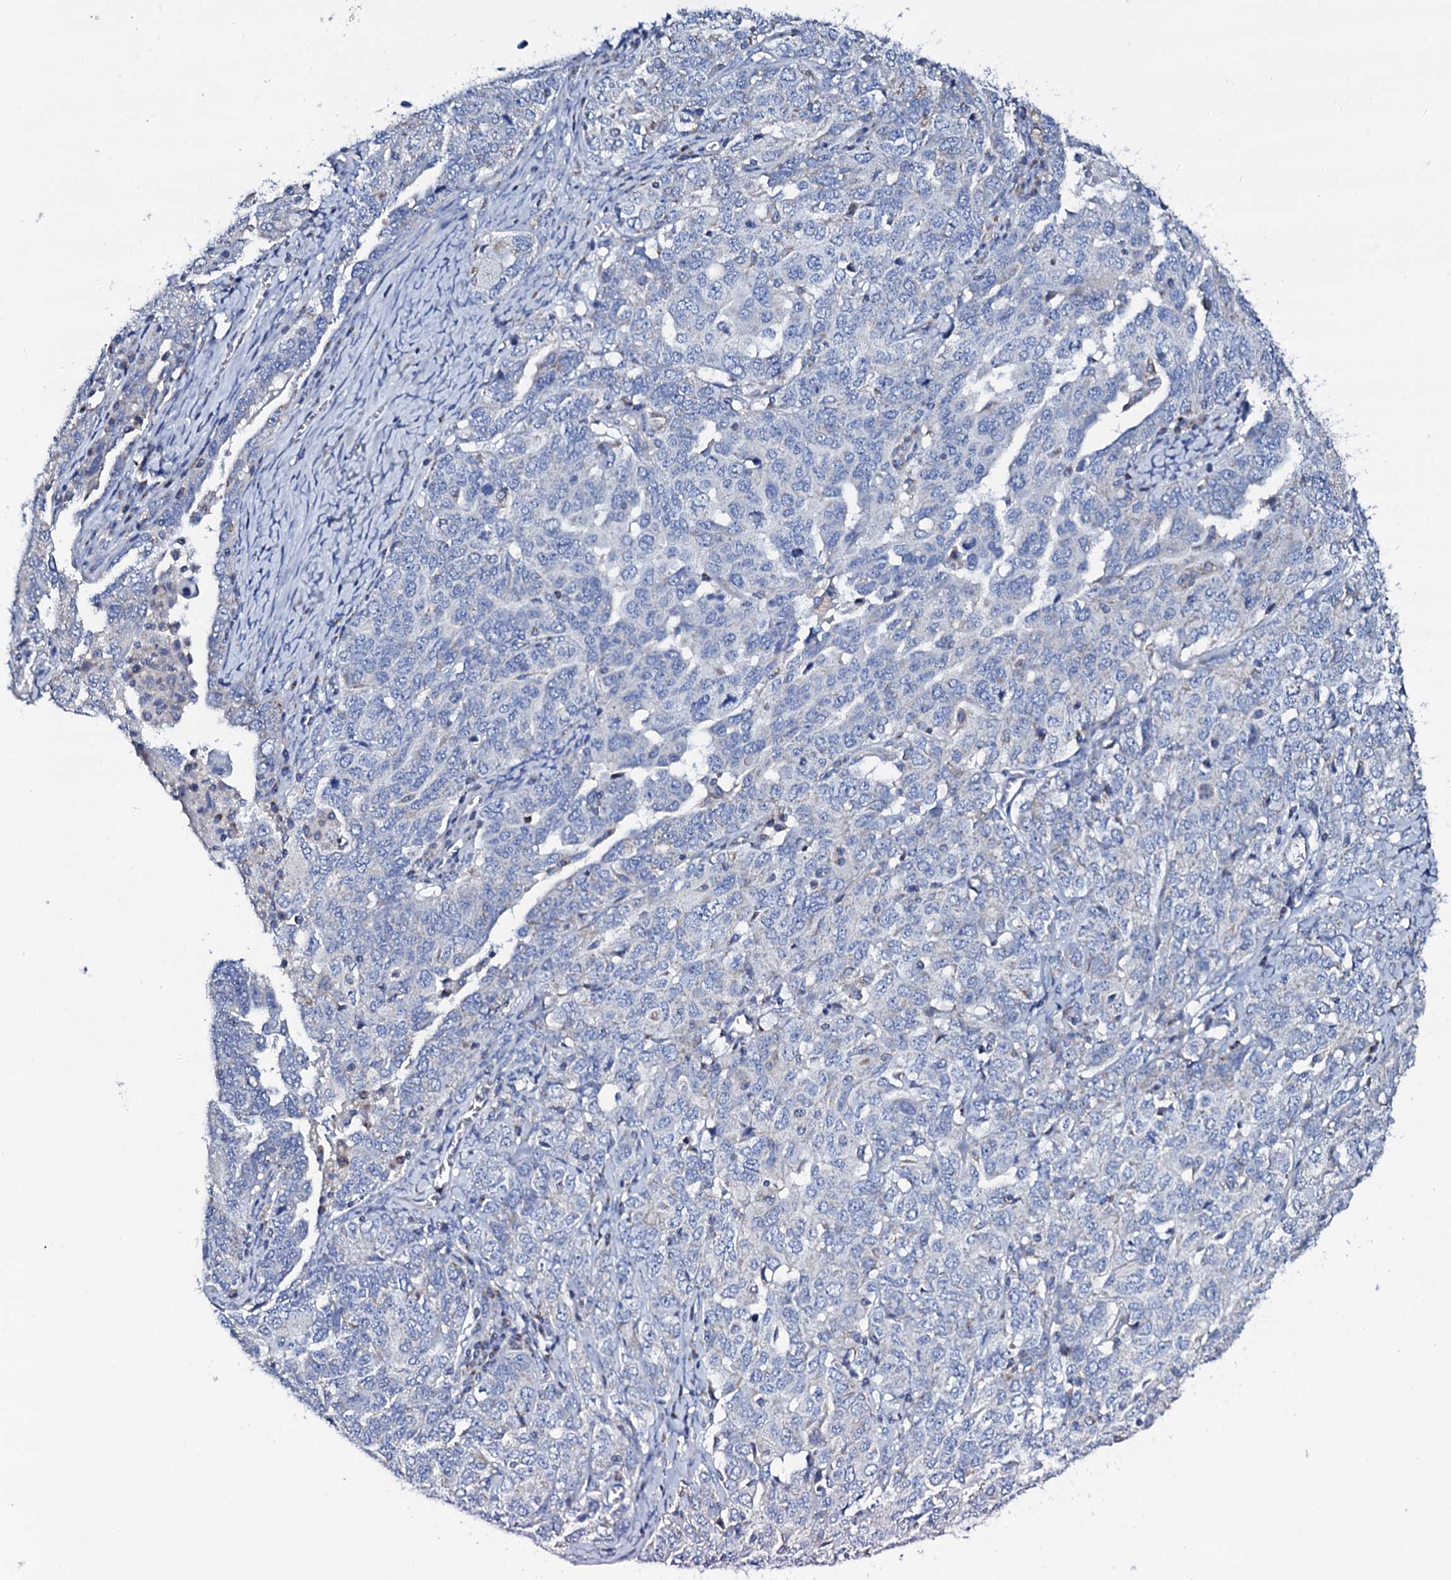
{"staining": {"intensity": "negative", "quantity": "none", "location": "none"}, "tissue": "ovarian cancer", "cell_type": "Tumor cells", "image_type": "cancer", "snomed": [{"axis": "morphology", "description": "Carcinoma, endometroid"}, {"axis": "topography", "description": "Ovary"}], "caption": "Immunohistochemical staining of ovarian cancer demonstrates no significant staining in tumor cells.", "gene": "TCAF2", "patient": {"sex": "female", "age": 62}}